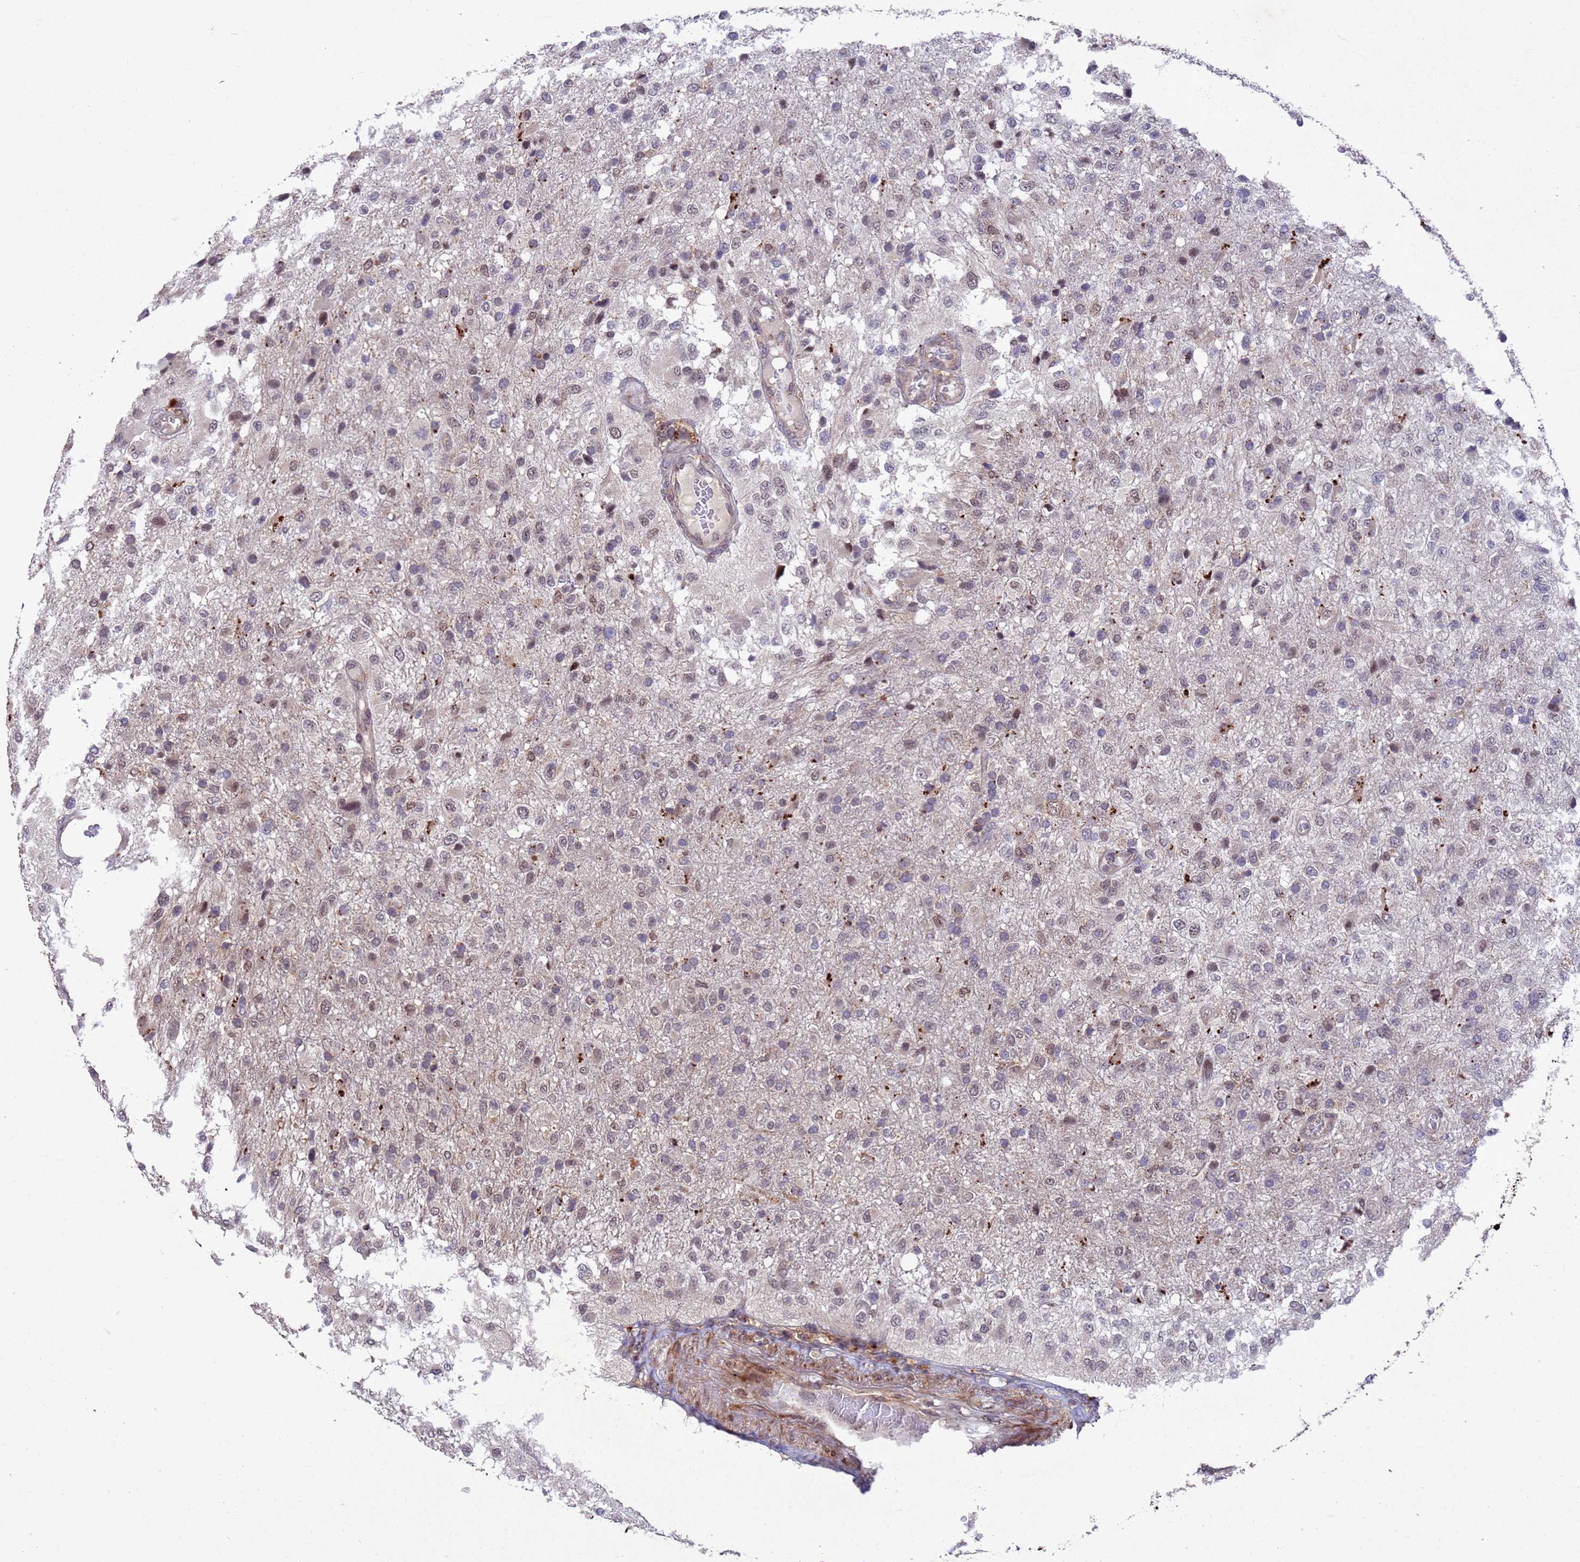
{"staining": {"intensity": "moderate", "quantity": "<25%", "location": "nuclear"}, "tissue": "glioma", "cell_type": "Tumor cells", "image_type": "cancer", "snomed": [{"axis": "morphology", "description": "Glioma, malignant, High grade"}, {"axis": "topography", "description": "Brain"}], "caption": "Protein staining demonstrates moderate nuclear expression in about <25% of tumor cells in glioma. (brown staining indicates protein expression, while blue staining denotes nuclei).", "gene": "TBK1", "patient": {"sex": "female", "age": 74}}